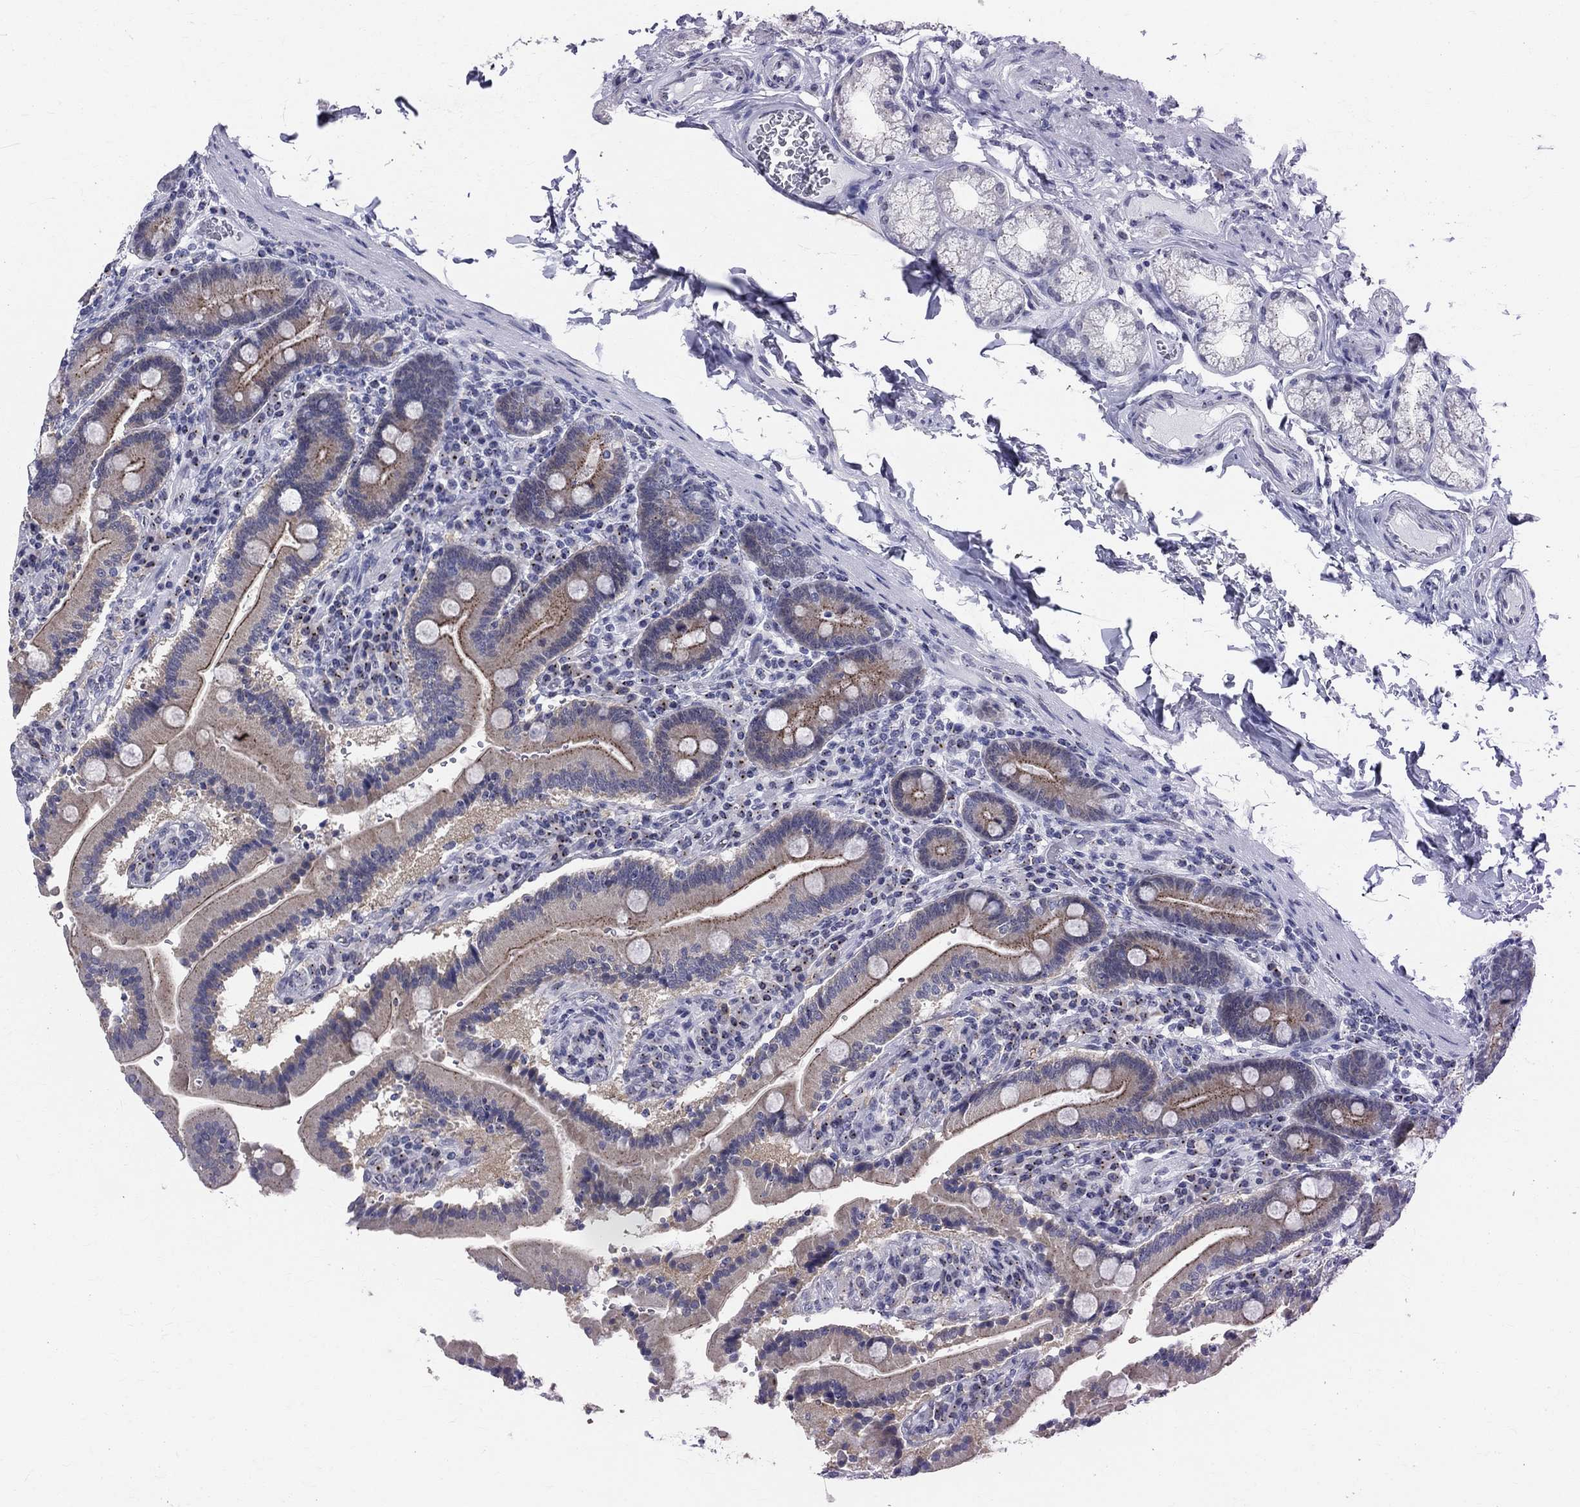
{"staining": {"intensity": "moderate", "quantity": "25%-75%", "location": "cytoplasmic/membranous"}, "tissue": "duodenum", "cell_type": "Glandular cells", "image_type": "normal", "snomed": [{"axis": "morphology", "description": "Normal tissue, NOS"}, {"axis": "topography", "description": "Duodenum"}], "caption": "Benign duodenum demonstrates moderate cytoplasmic/membranous expression in about 25%-75% of glandular cells.", "gene": "CEP43", "patient": {"sex": "female", "age": 62}}